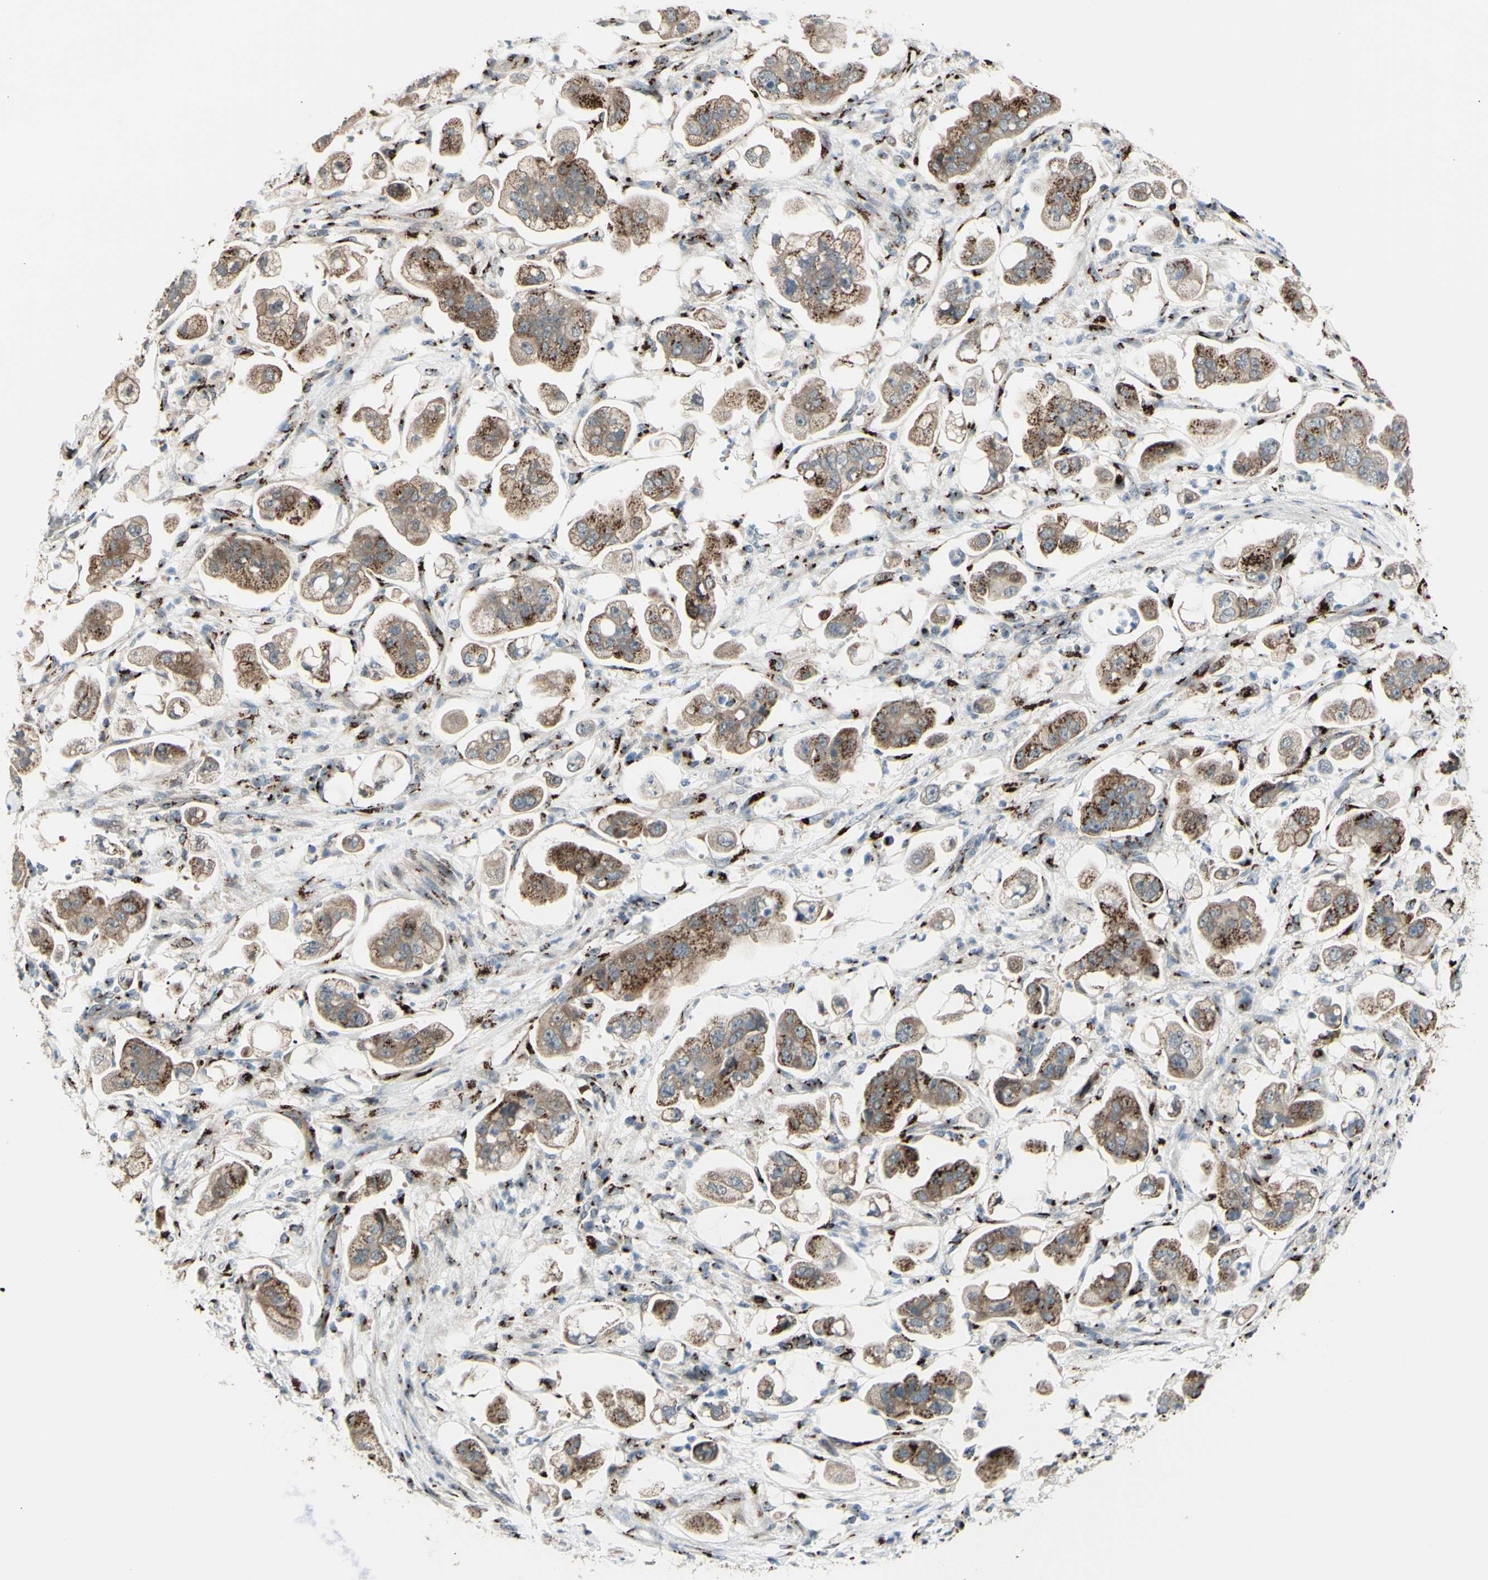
{"staining": {"intensity": "moderate", "quantity": ">75%", "location": "cytoplasmic/membranous"}, "tissue": "stomach cancer", "cell_type": "Tumor cells", "image_type": "cancer", "snomed": [{"axis": "morphology", "description": "Adenocarcinoma, NOS"}, {"axis": "topography", "description": "Stomach"}], "caption": "This micrograph exhibits stomach adenocarcinoma stained with immunohistochemistry (IHC) to label a protein in brown. The cytoplasmic/membranous of tumor cells show moderate positivity for the protein. Nuclei are counter-stained blue.", "gene": "BPNT2", "patient": {"sex": "male", "age": 62}}